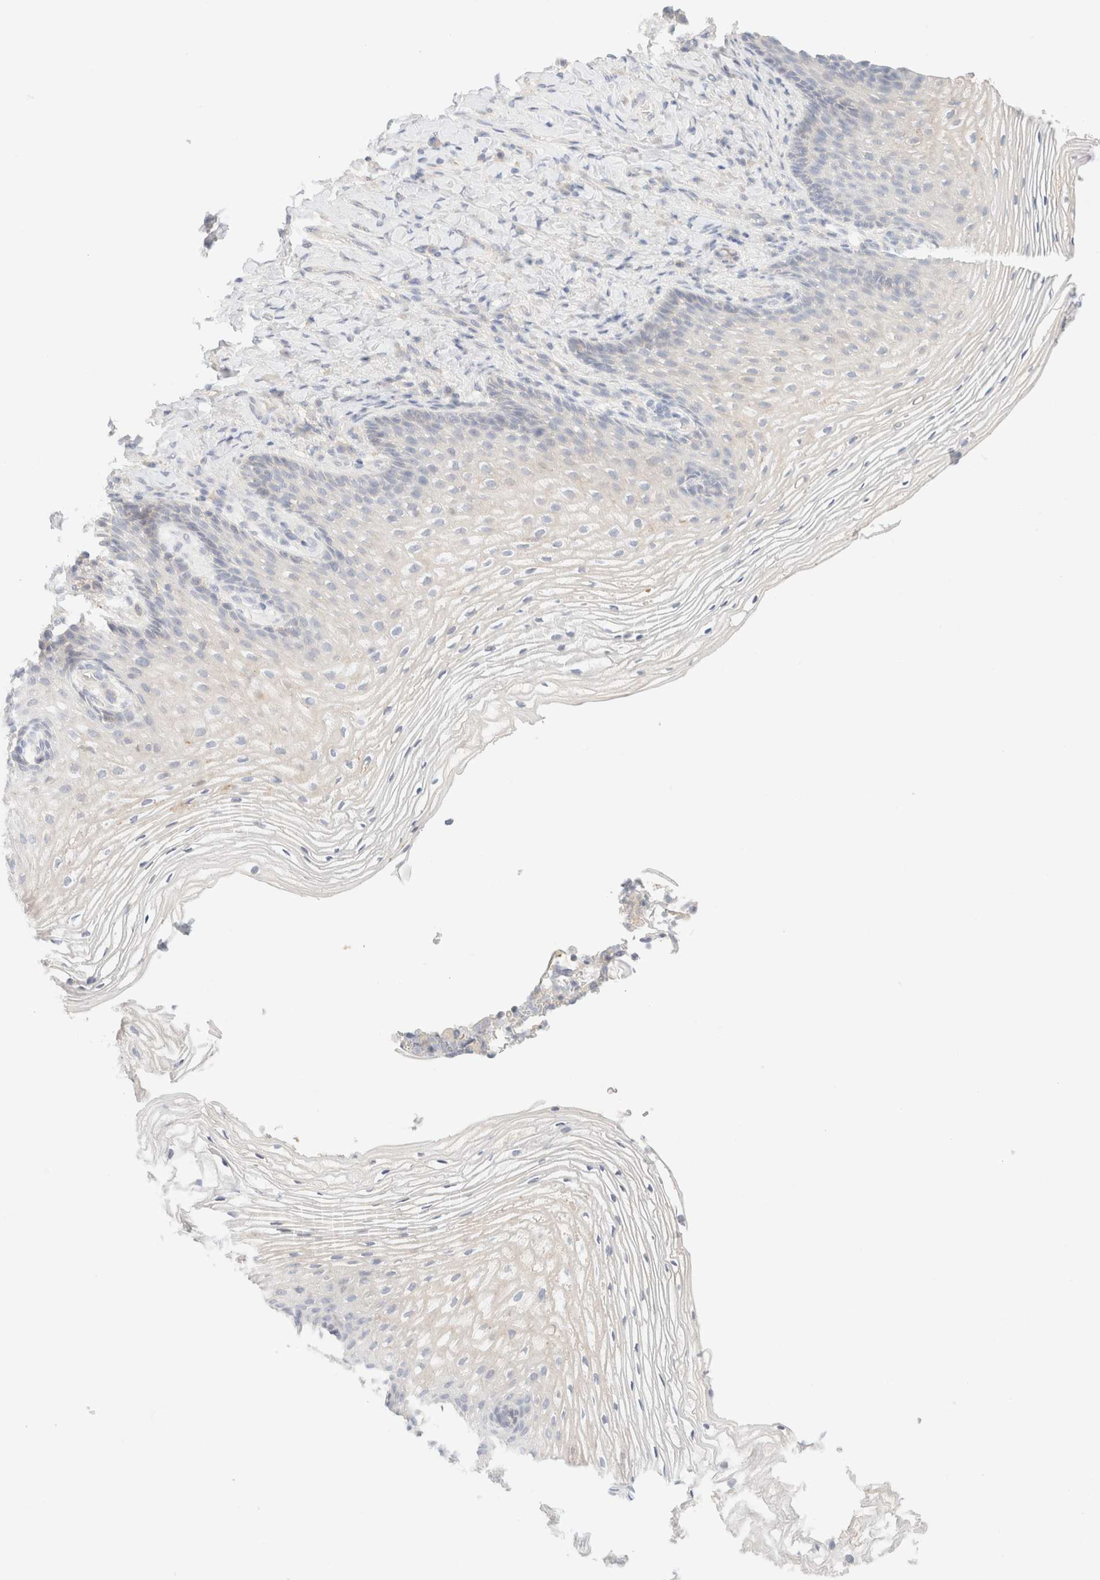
{"staining": {"intensity": "negative", "quantity": "none", "location": "none"}, "tissue": "vagina", "cell_type": "Squamous epithelial cells", "image_type": "normal", "snomed": [{"axis": "morphology", "description": "Normal tissue, NOS"}, {"axis": "topography", "description": "Vagina"}], "caption": "The photomicrograph exhibits no staining of squamous epithelial cells in benign vagina.", "gene": "SARM1", "patient": {"sex": "female", "age": 60}}